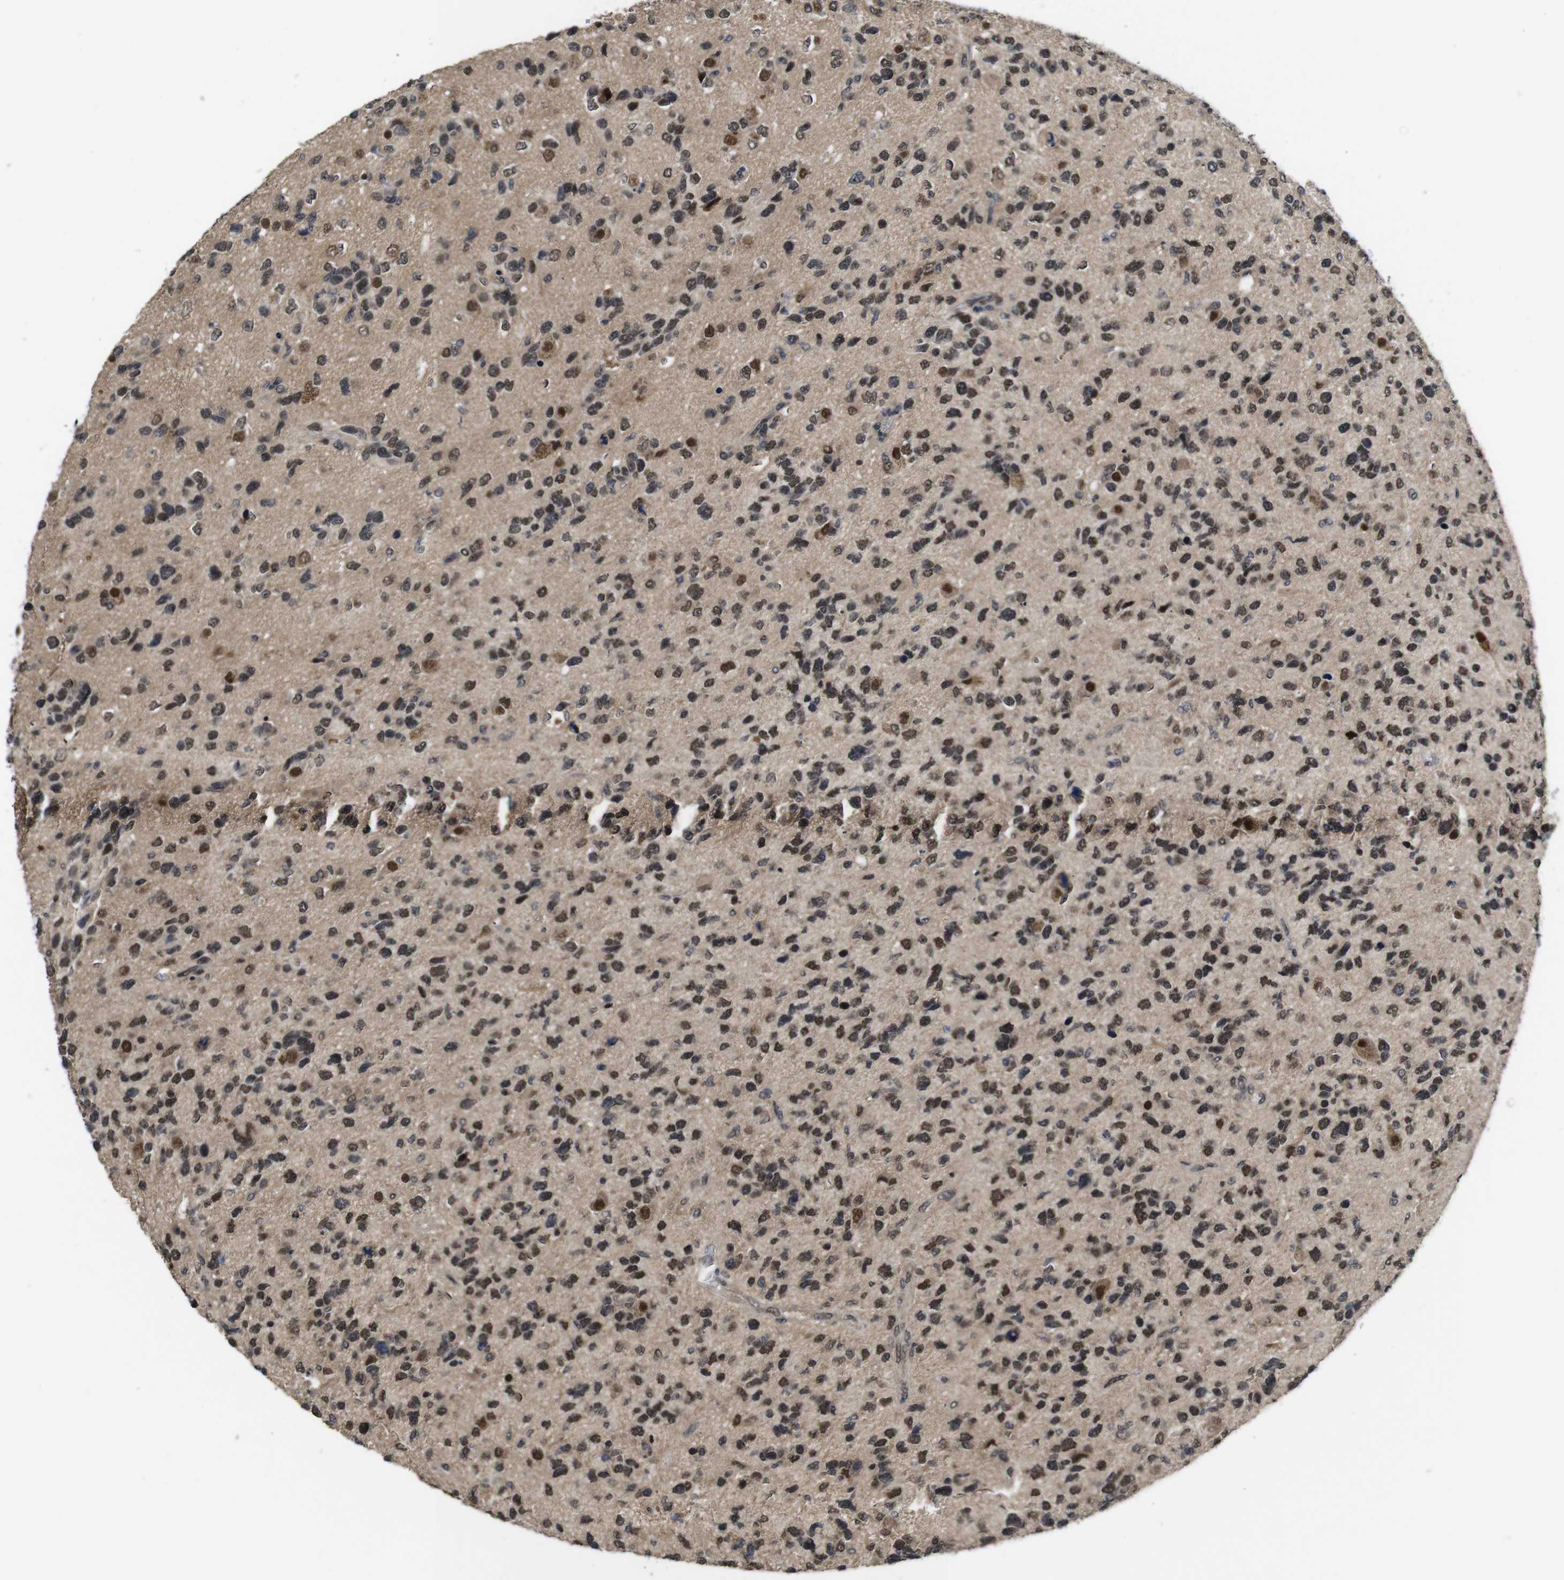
{"staining": {"intensity": "moderate", "quantity": ">75%", "location": "nuclear"}, "tissue": "glioma", "cell_type": "Tumor cells", "image_type": "cancer", "snomed": [{"axis": "morphology", "description": "Glioma, malignant, High grade"}, {"axis": "topography", "description": "Brain"}], "caption": "Human malignant glioma (high-grade) stained with a protein marker reveals moderate staining in tumor cells.", "gene": "ZBTB46", "patient": {"sex": "female", "age": 58}}